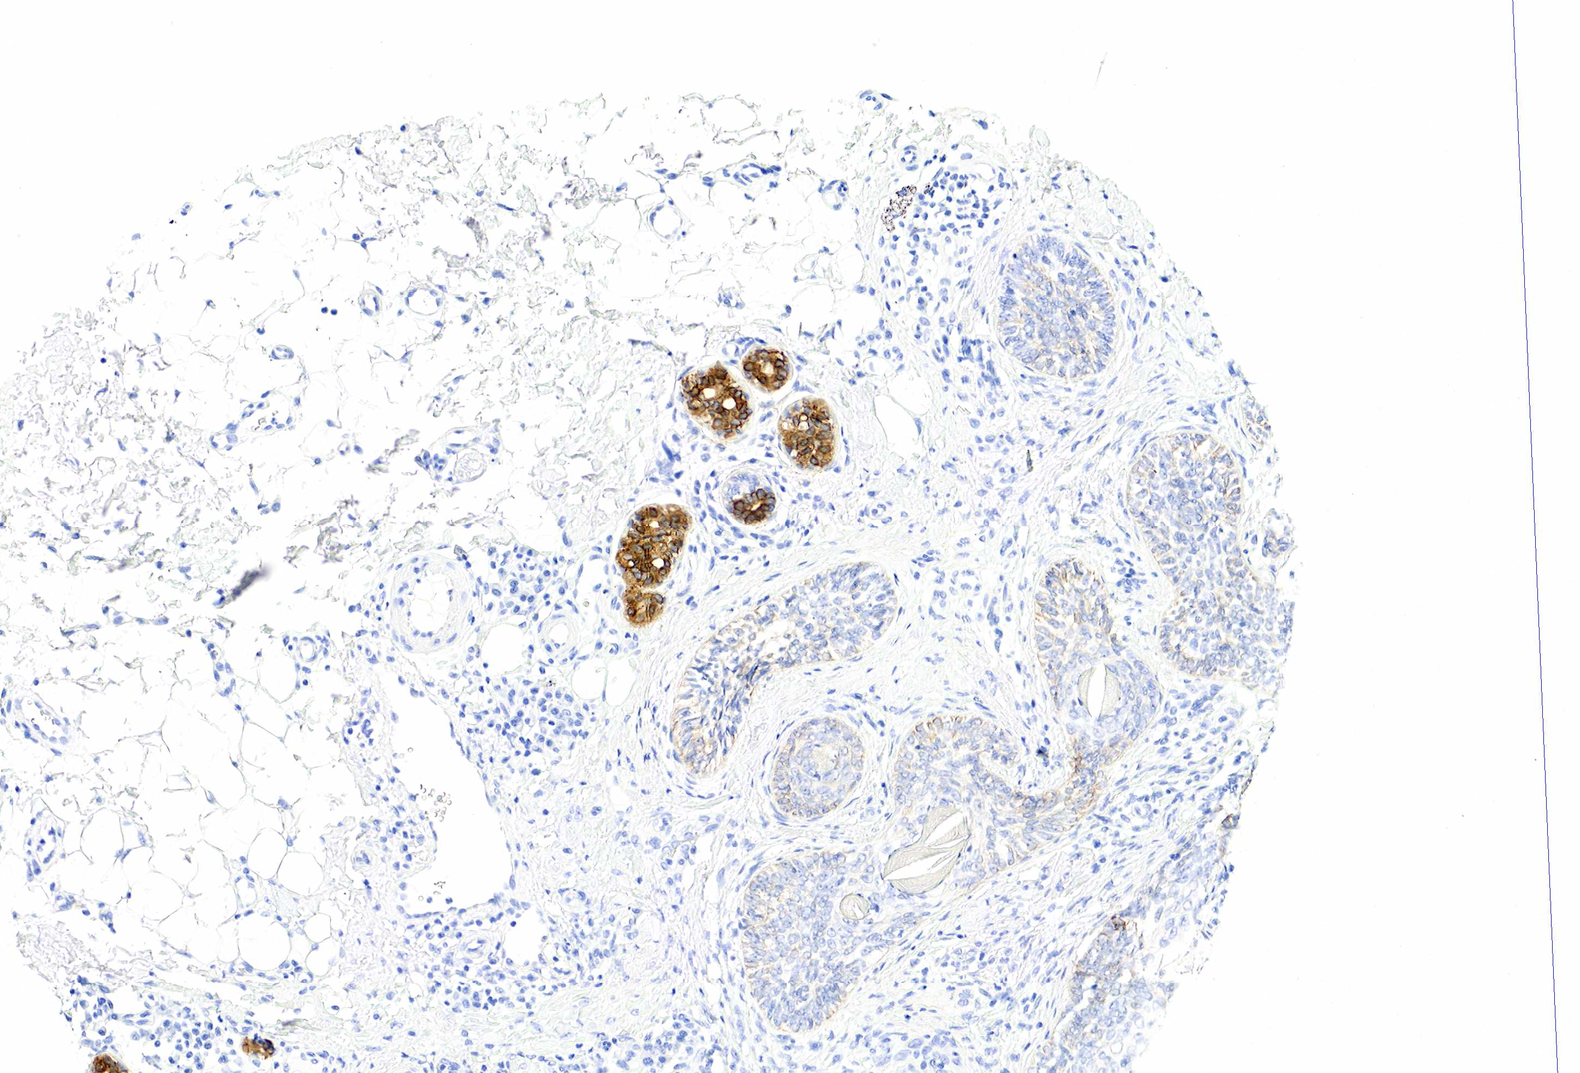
{"staining": {"intensity": "weak", "quantity": "<25%", "location": "cytoplasmic/membranous"}, "tissue": "skin cancer", "cell_type": "Tumor cells", "image_type": "cancer", "snomed": [{"axis": "morphology", "description": "Basal cell carcinoma"}, {"axis": "topography", "description": "Skin"}], "caption": "Tumor cells are negative for brown protein staining in basal cell carcinoma (skin). (DAB immunohistochemistry, high magnification).", "gene": "KRT7", "patient": {"sex": "male", "age": 89}}